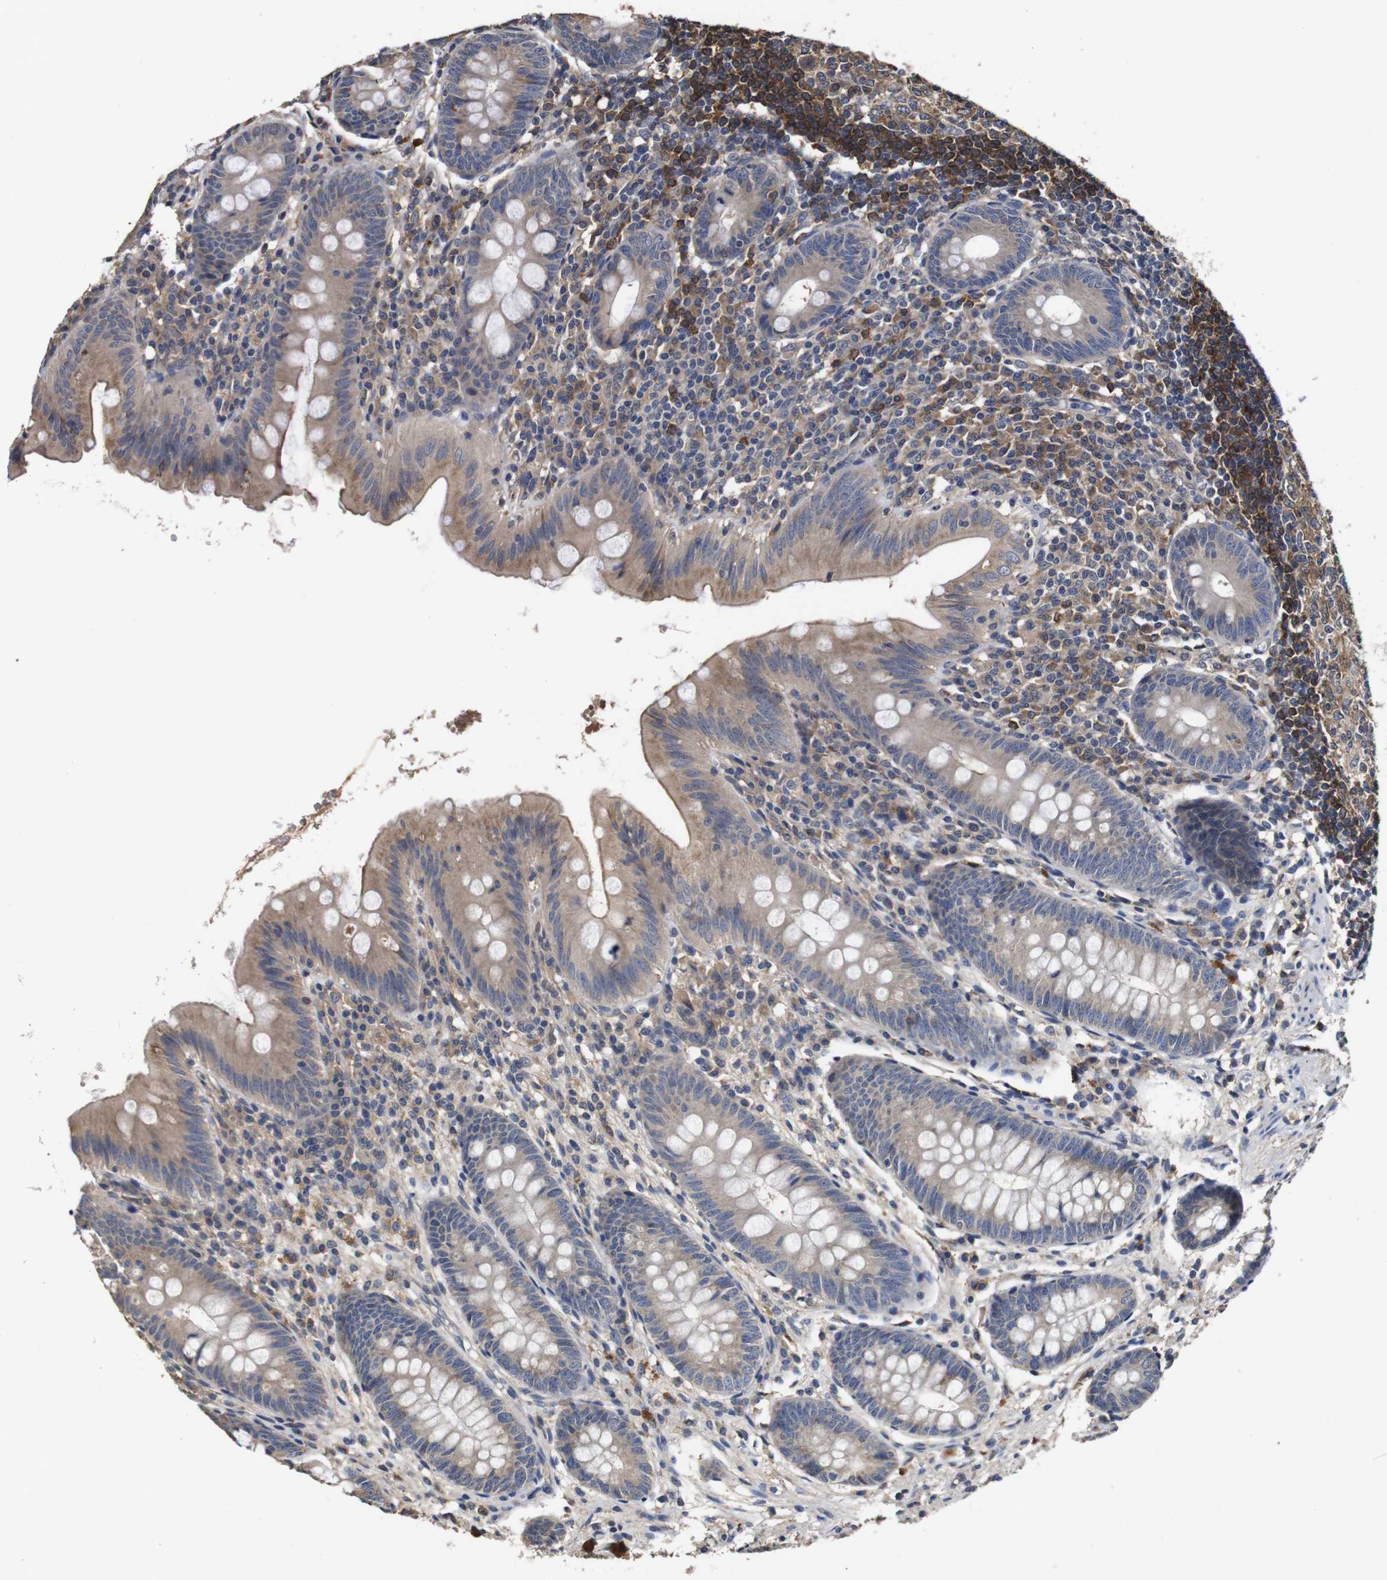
{"staining": {"intensity": "moderate", "quantity": "25%-75%", "location": "cytoplasmic/membranous"}, "tissue": "appendix", "cell_type": "Glandular cells", "image_type": "normal", "snomed": [{"axis": "morphology", "description": "Normal tissue, NOS"}, {"axis": "topography", "description": "Appendix"}], "caption": "High-magnification brightfield microscopy of normal appendix stained with DAB (brown) and counterstained with hematoxylin (blue). glandular cells exhibit moderate cytoplasmic/membranous staining is seen in approximately25%-75% of cells. (brown staining indicates protein expression, while blue staining denotes nuclei).", "gene": "ARHGAP24", "patient": {"sex": "male", "age": 56}}